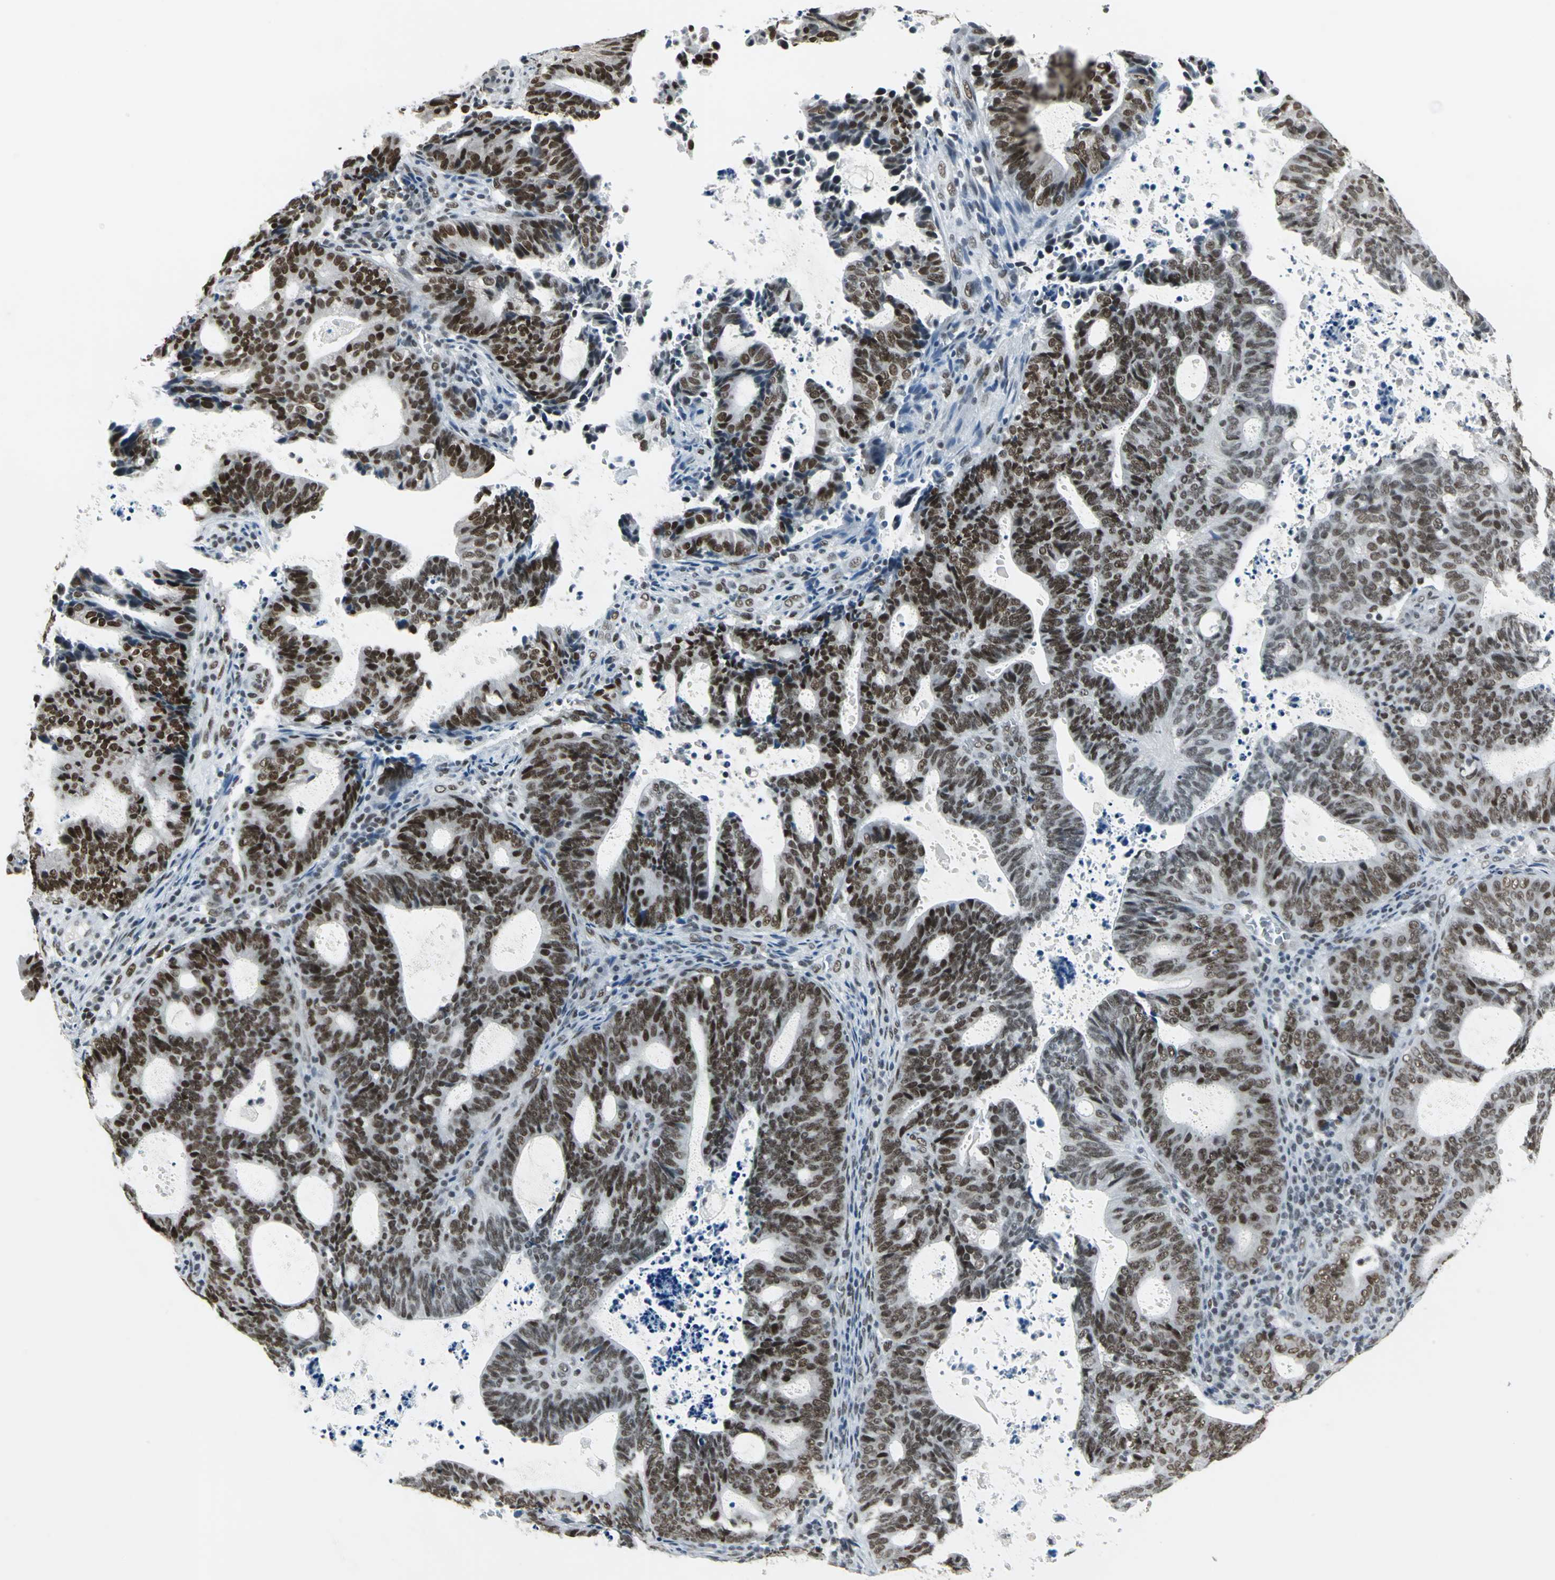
{"staining": {"intensity": "strong", "quantity": ">75%", "location": "nuclear"}, "tissue": "endometrial cancer", "cell_type": "Tumor cells", "image_type": "cancer", "snomed": [{"axis": "morphology", "description": "Adenocarcinoma, NOS"}, {"axis": "topography", "description": "Uterus"}], "caption": "A brown stain shows strong nuclear expression of a protein in human endometrial adenocarcinoma tumor cells.", "gene": "ADNP", "patient": {"sex": "female", "age": 83}}